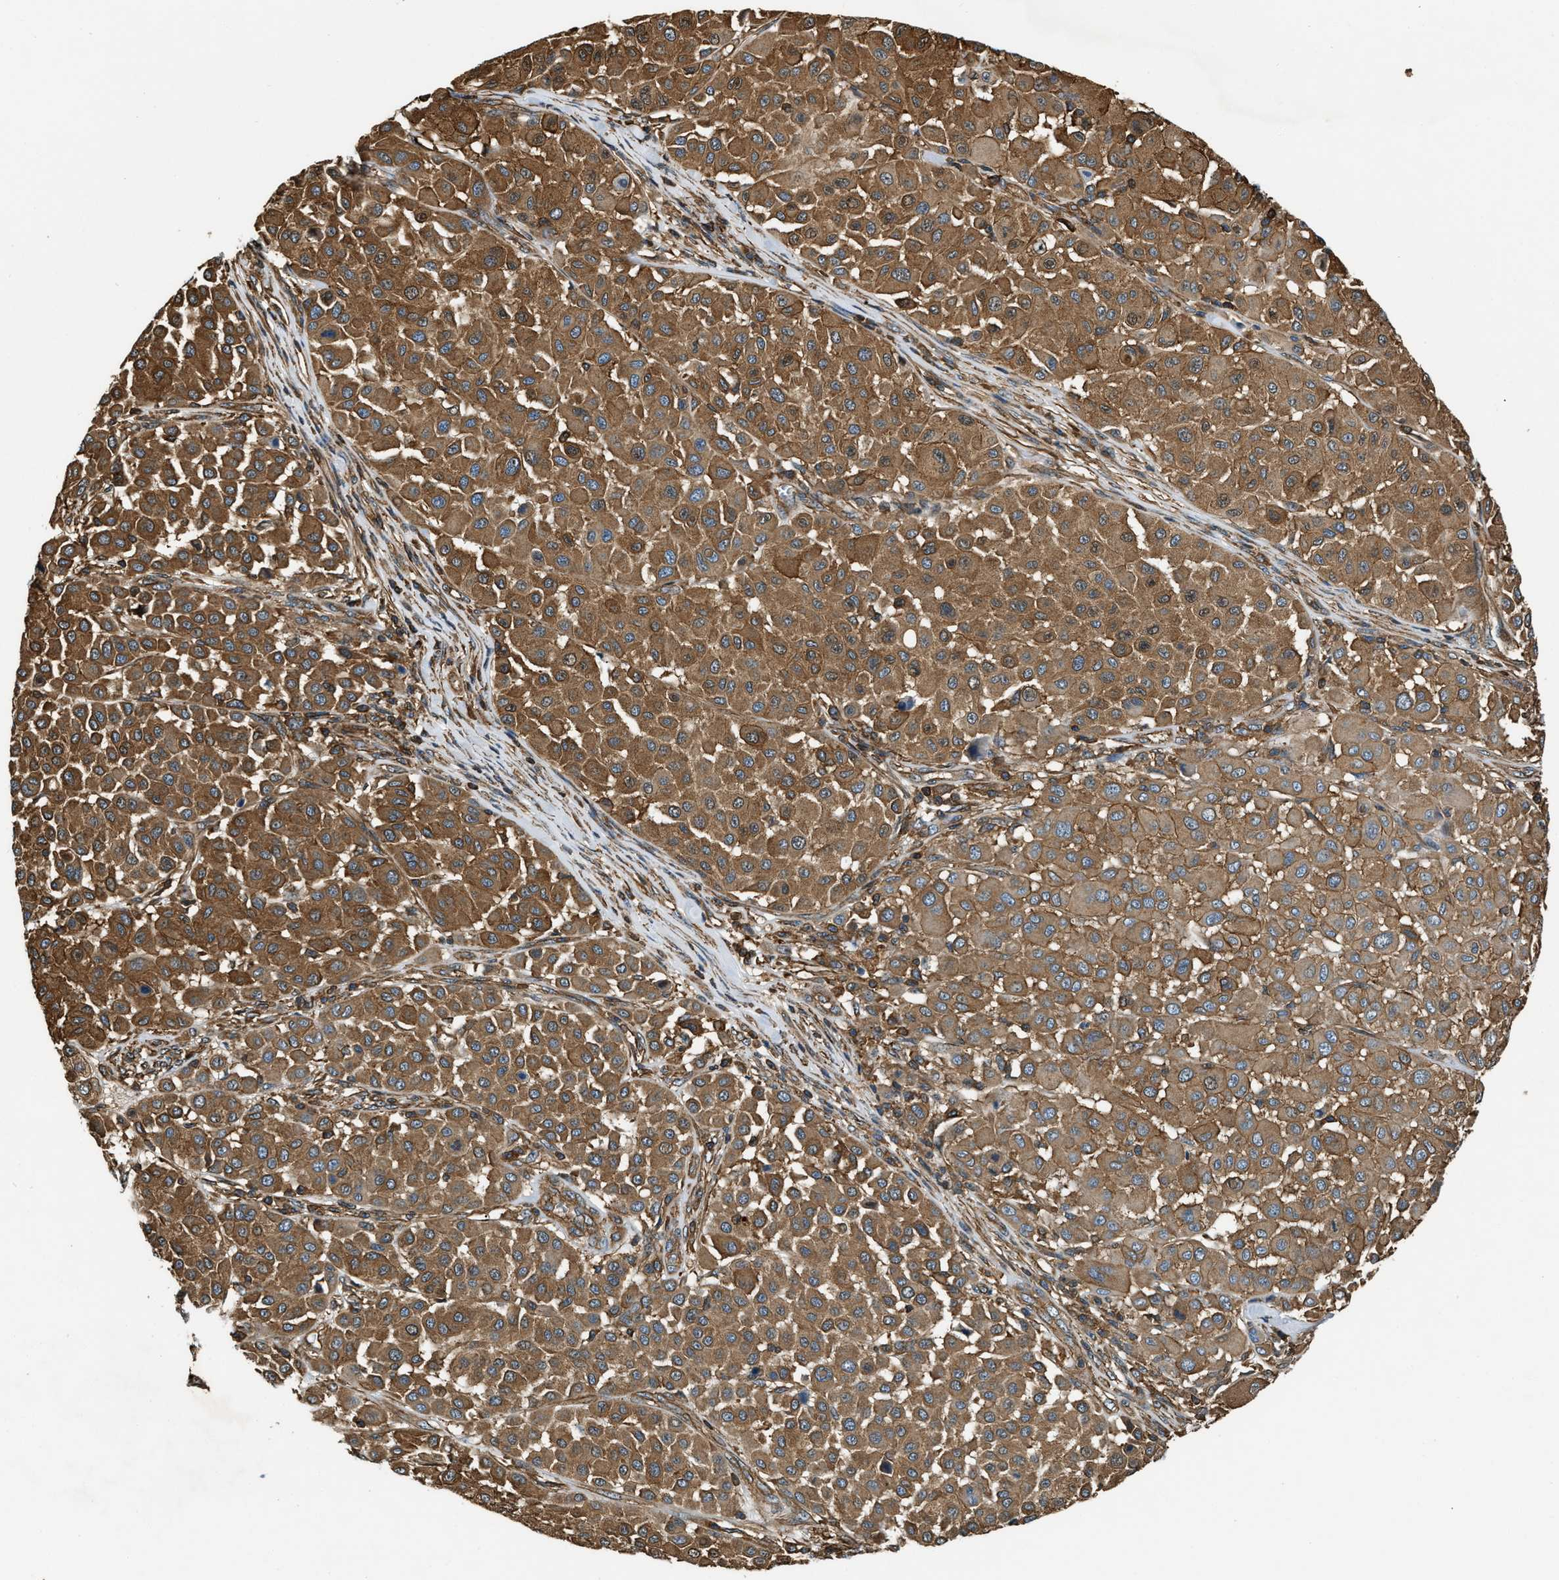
{"staining": {"intensity": "strong", "quantity": ">75%", "location": "cytoplasmic/membranous"}, "tissue": "melanoma", "cell_type": "Tumor cells", "image_type": "cancer", "snomed": [{"axis": "morphology", "description": "Malignant melanoma, Metastatic site"}, {"axis": "topography", "description": "Soft tissue"}], "caption": "This micrograph exhibits melanoma stained with IHC to label a protein in brown. The cytoplasmic/membranous of tumor cells show strong positivity for the protein. Nuclei are counter-stained blue.", "gene": "YARS1", "patient": {"sex": "male", "age": 41}}